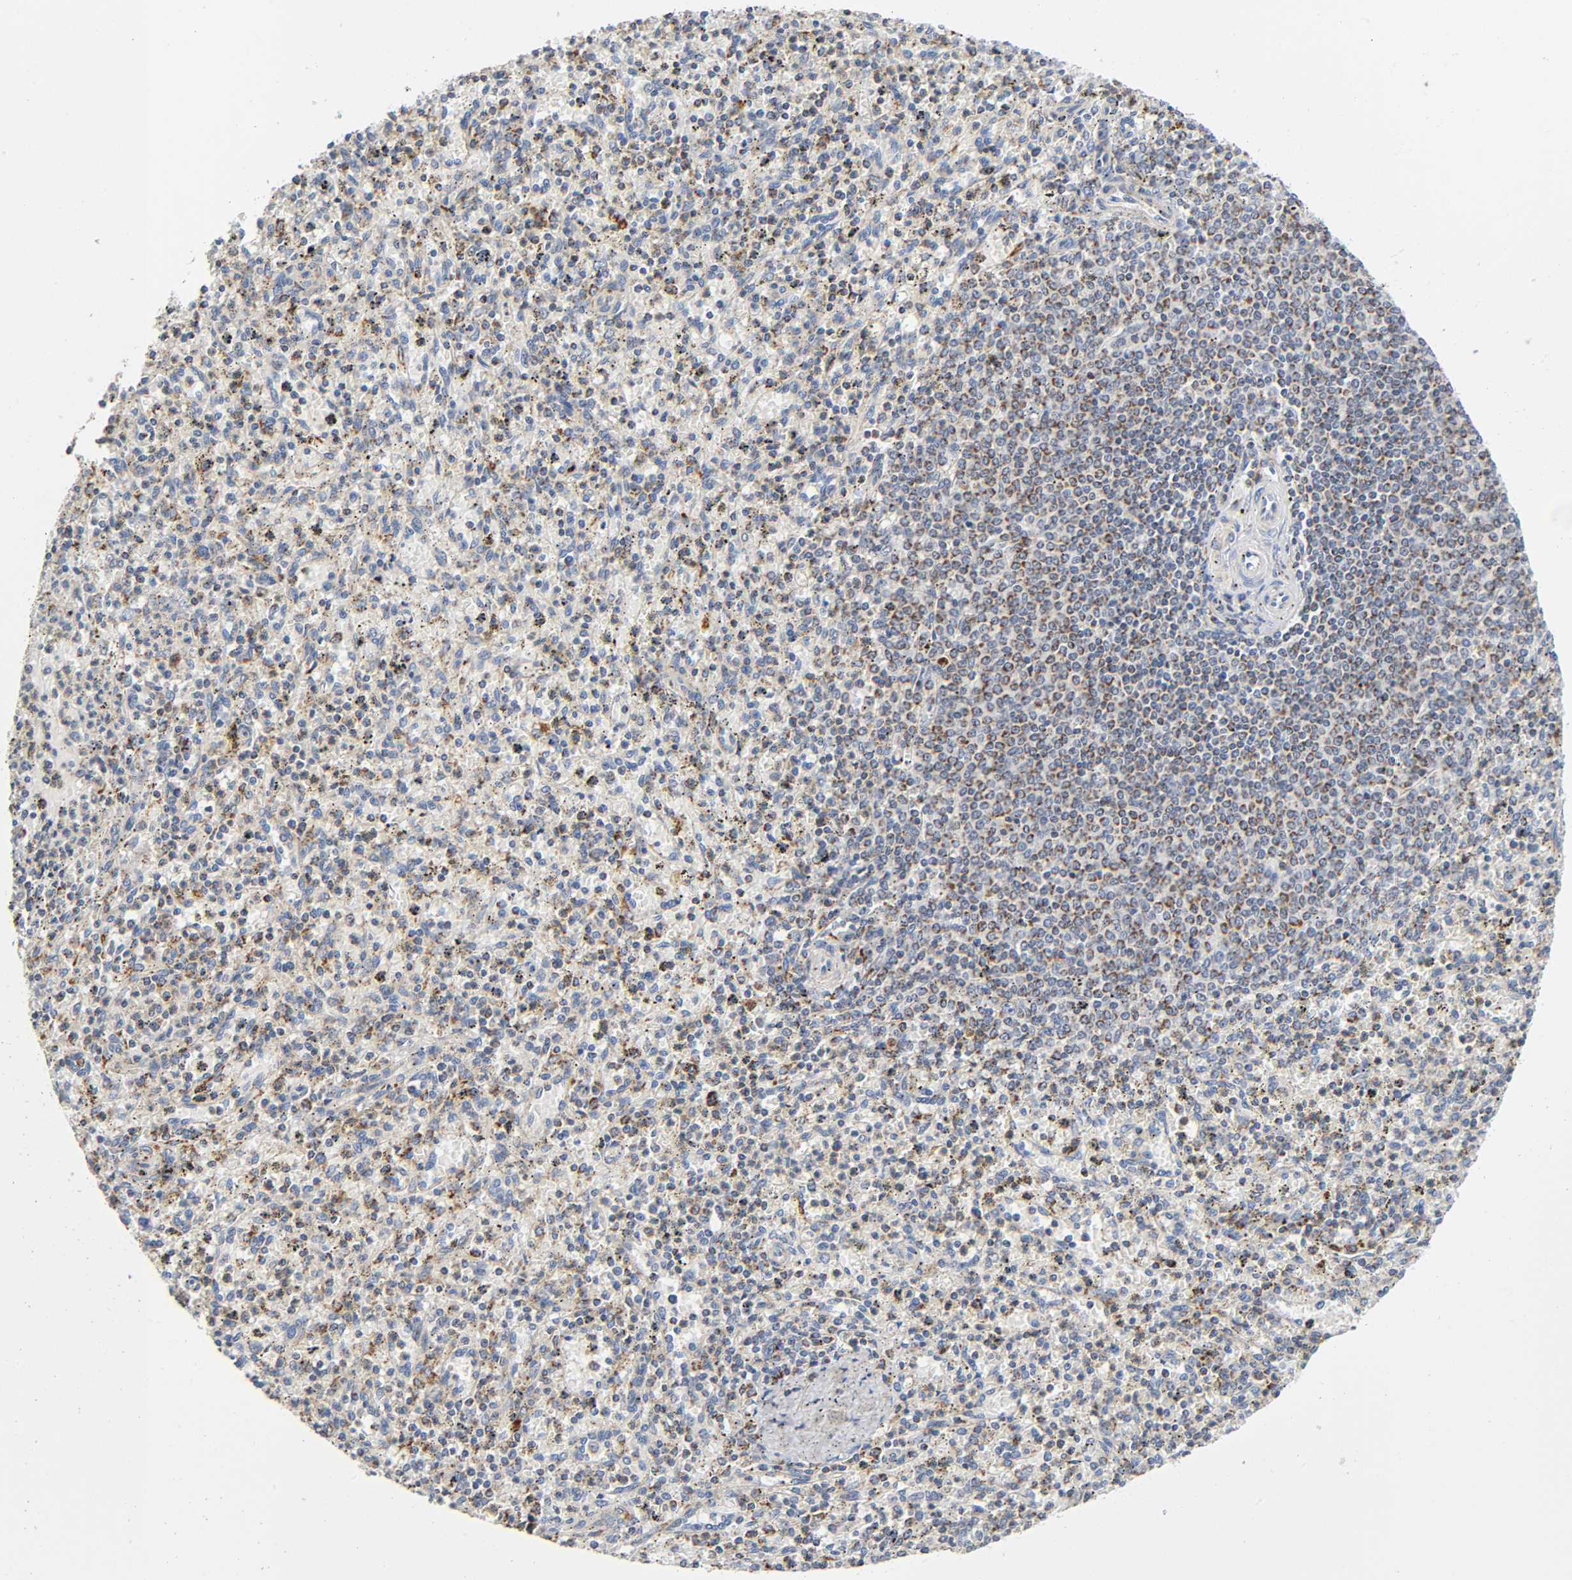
{"staining": {"intensity": "moderate", "quantity": ">75%", "location": "cytoplasmic/membranous"}, "tissue": "spleen", "cell_type": "Cells in red pulp", "image_type": "normal", "snomed": [{"axis": "morphology", "description": "Normal tissue, NOS"}, {"axis": "topography", "description": "Spleen"}], "caption": "The photomicrograph exhibits immunohistochemical staining of benign spleen. There is moderate cytoplasmic/membranous staining is seen in approximately >75% of cells in red pulp.", "gene": "BAK1", "patient": {"sex": "male", "age": 72}}